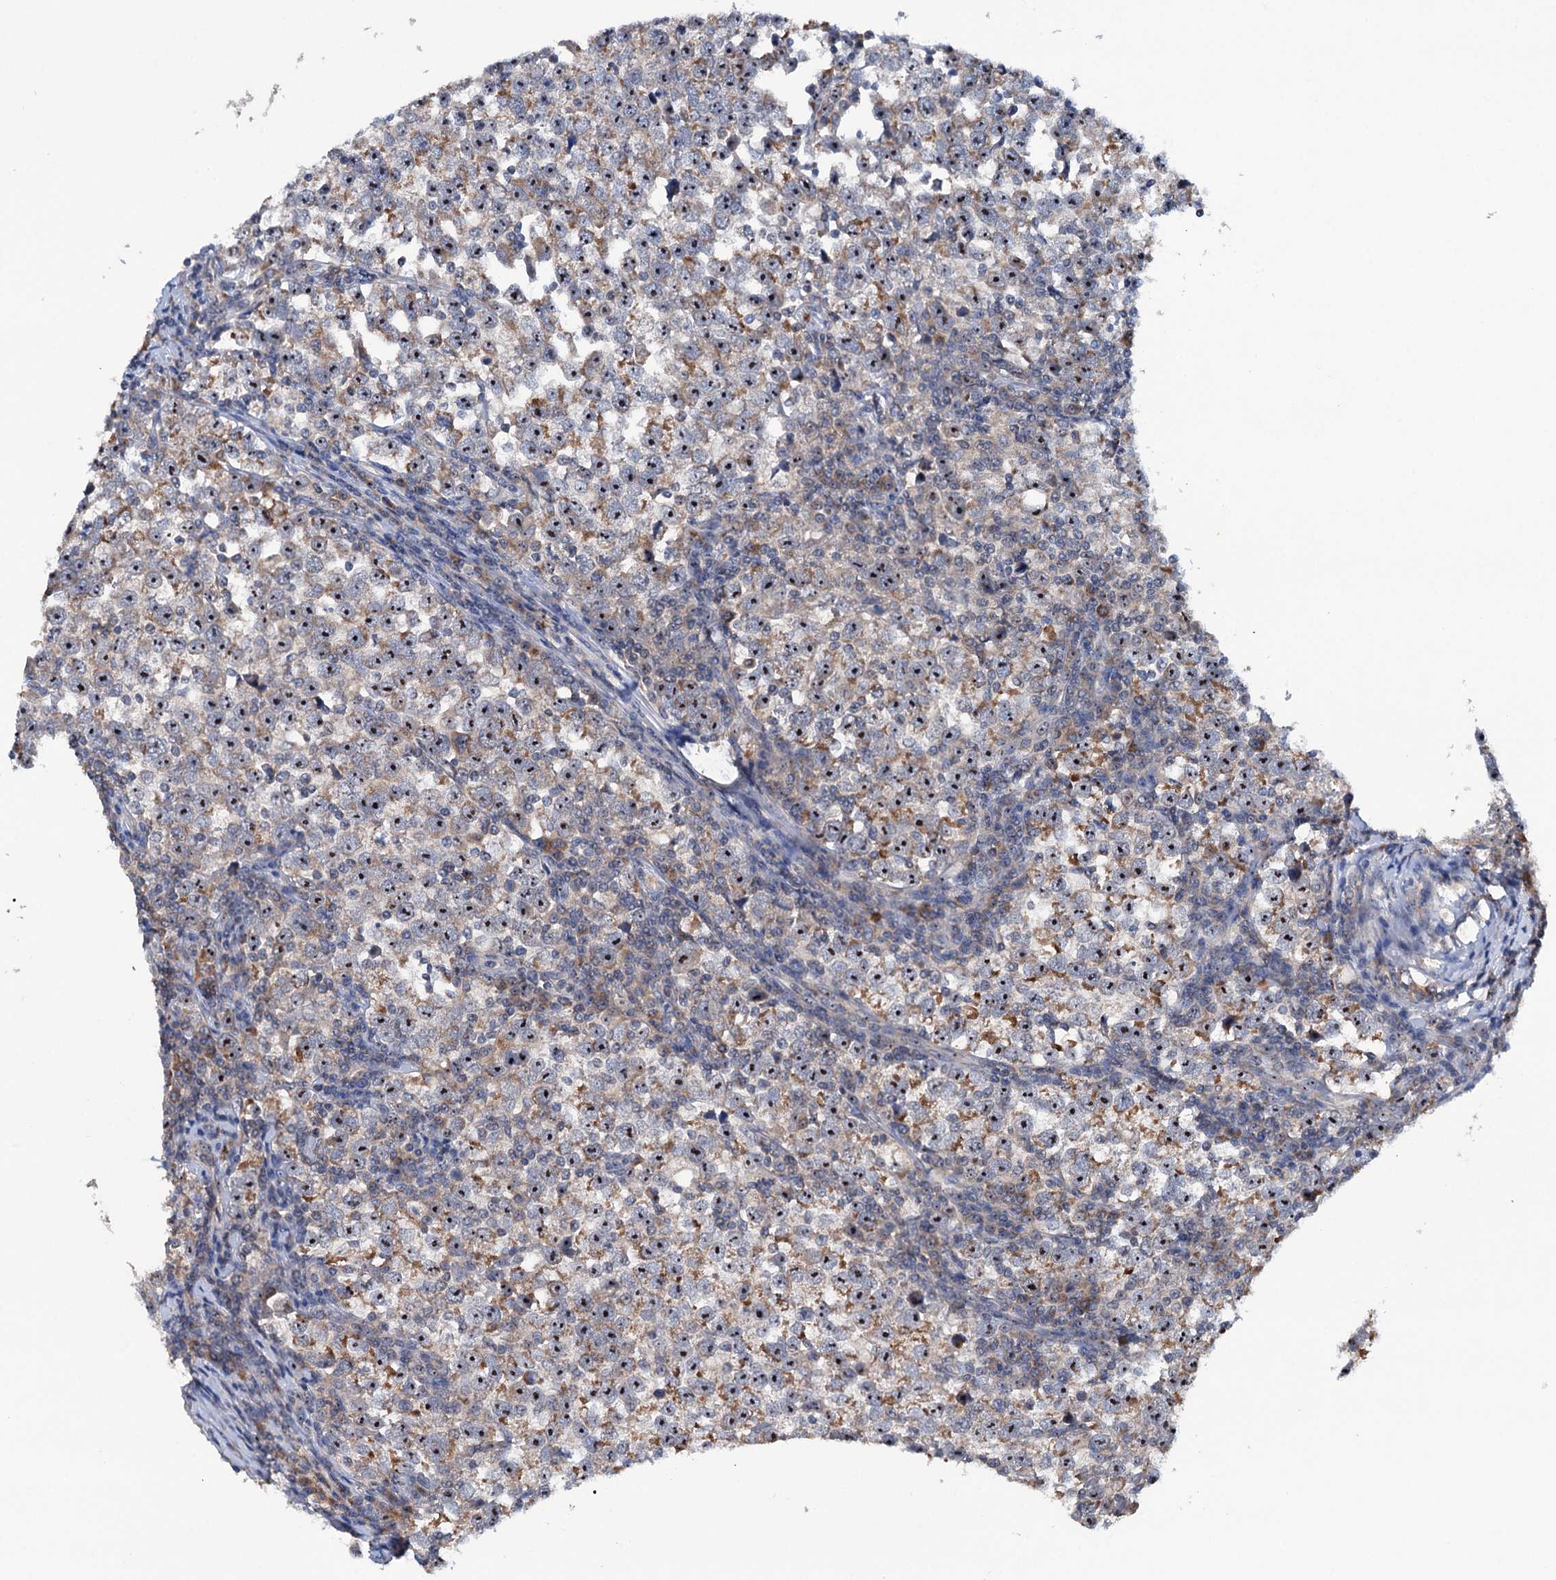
{"staining": {"intensity": "moderate", "quantity": "25%-75%", "location": "cytoplasmic/membranous,nuclear"}, "tissue": "testis cancer", "cell_type": "Tumor cells", "image_type": "cancer", "snomed": [{"axis": "morphology", "description": "Normal tissue, NOS"}, {"axis": "morphology", "description": "Seminoma, NOS"}, {"axis": "topography", "description": "Testis"}], "caption": "Brown immunohistochemical staining in seminoma (testis) shows moderate cytoplasmic/membranous and nuclear staining in about 25%-75% of tumor cells.", "gene": "HTR3B", "patient": {"sex": "male", "age": 43}}